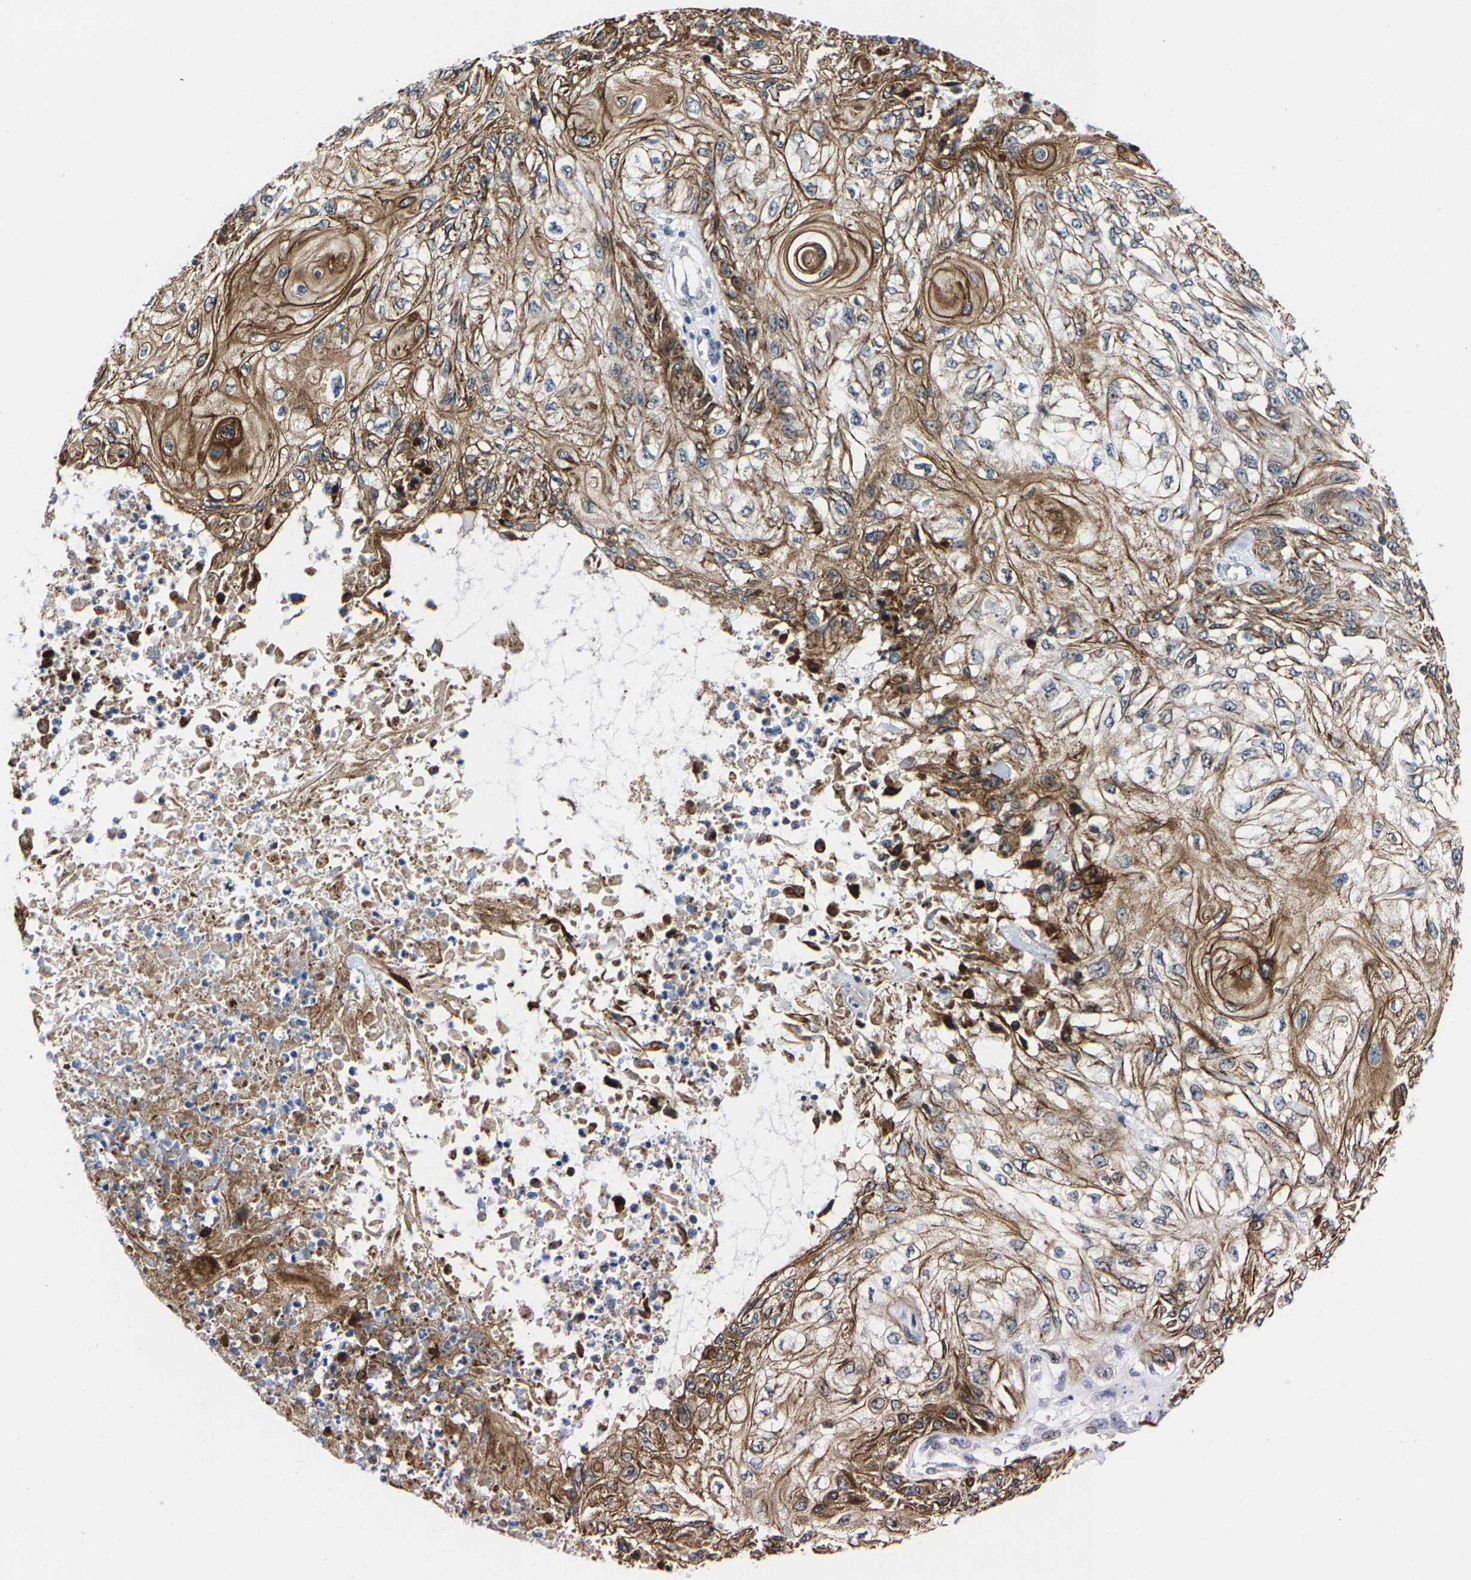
{"staining": {"intensity": "moderate", "quantity": ">75%", "location": "cytoplasmic/membranous"}, "tissue": "skin cancer", "cell_type": "Tumor cells", "image_type": "cancer", "snomed": [{"axis": "morphology", "description": "Squamous cell carcinoma, NOS"}, {"axis": "morphology", "description": "Squamous cell carcinoma, metastatic, NOS"}, {"axis": "topography", "description": "Skin"}, {"axis": "topography", "description": "Lymph node"}], "caption": "IHC of skin metastatic squamous cell carcinoma exhibits medium levels of moderate cytoplasmic/membranous staining in about >75% of tumor cells.", "gene": "GTPBP10", "patient": {"sex": "male", "age": 75}}